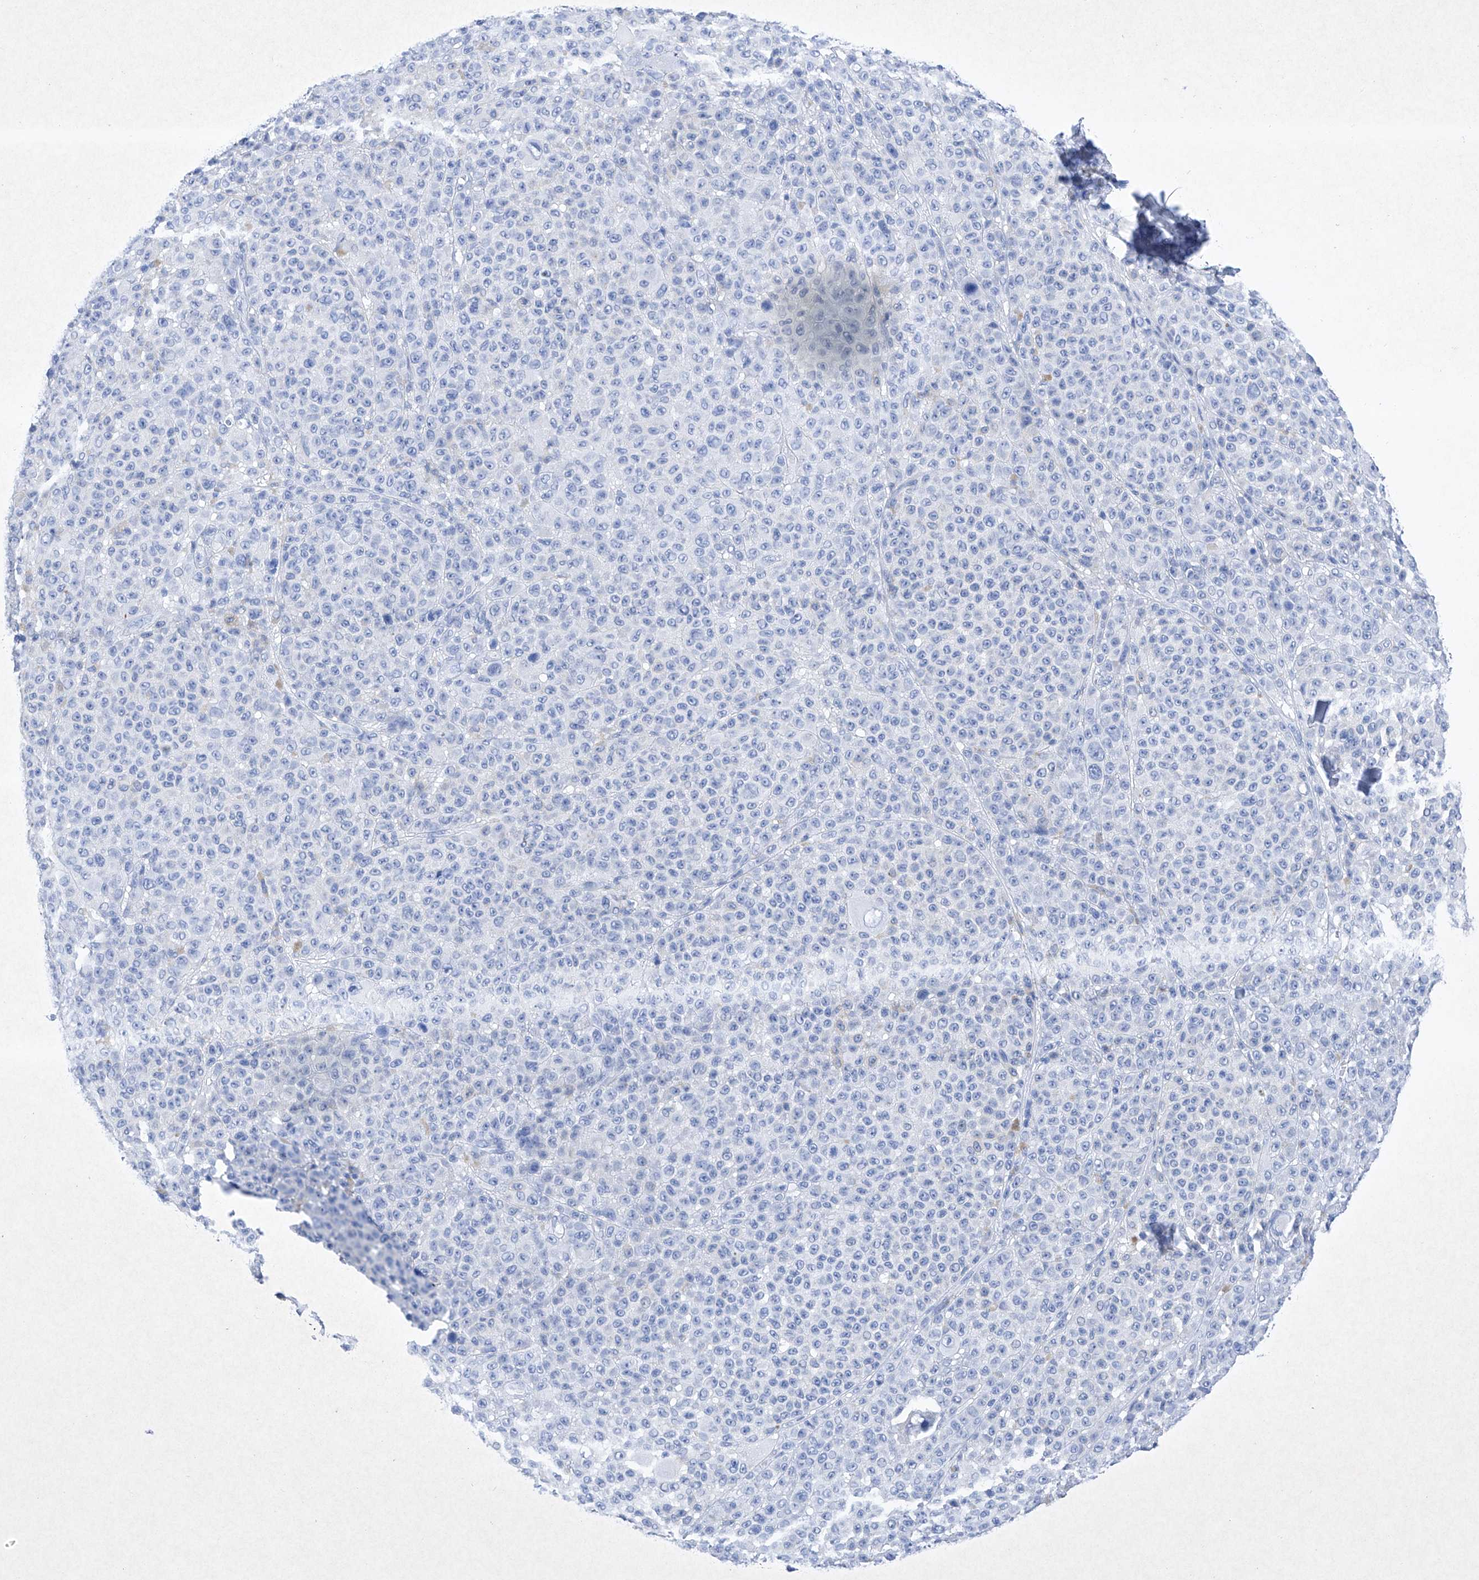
{"staining": {"intensity": "negative", "quantity": "none", "location": "none"}, "tissue": "melanoma", "cell_type": "Tumor cells", "image_type": "cancer", "snomed": [{"axis": "morphology", "description": "Malignant melanoma, NOS"}, {"axis": "topography", "description": "Skin"}], "caption": "Protein analysis of melanoma exhibits no significant expression in tumor cells.", "gene": "BARX2", "patient": {"sex": "female", "age": 94}}